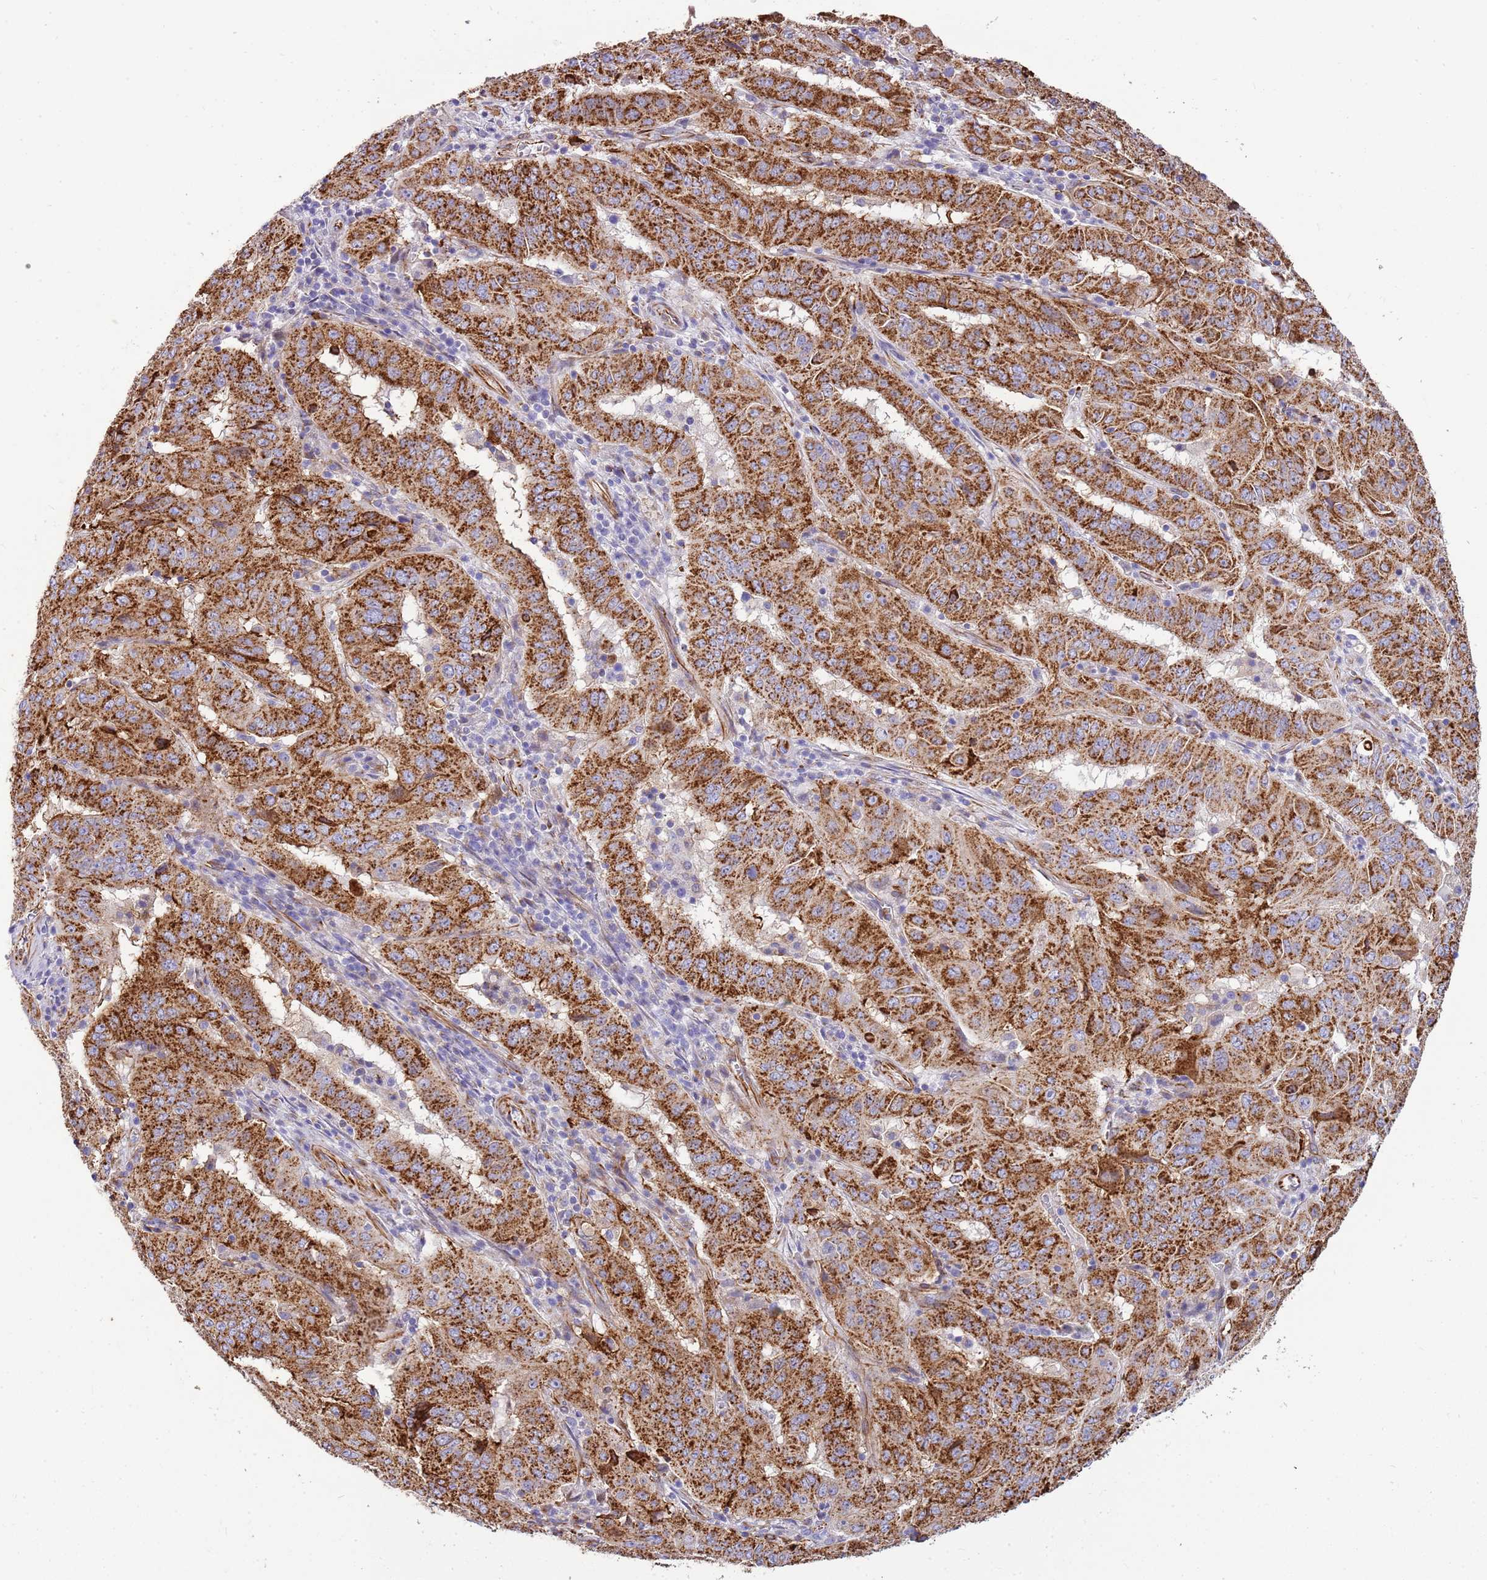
{"staining": {"intensity": "strong", "quantity": ">75%", "location": "cytoplasmic/membranous"}, "tissue": "pancreatic cancer", "cell_type": "Tumor cells", "image_type": "cancer", "snomed": [{"axis": "morphology", "description": "Adenocarcinoma, NOS"}, {"axis": "topography", "description": "Pancreas"}], "caption": "Strong cytoplasmic/membranous positivity is present in about >75% of tumor cells in adenocarcinoma (pancreatic).", "gene": "ZDHHC1", "patient": {"sex": "male", "age": 63}}